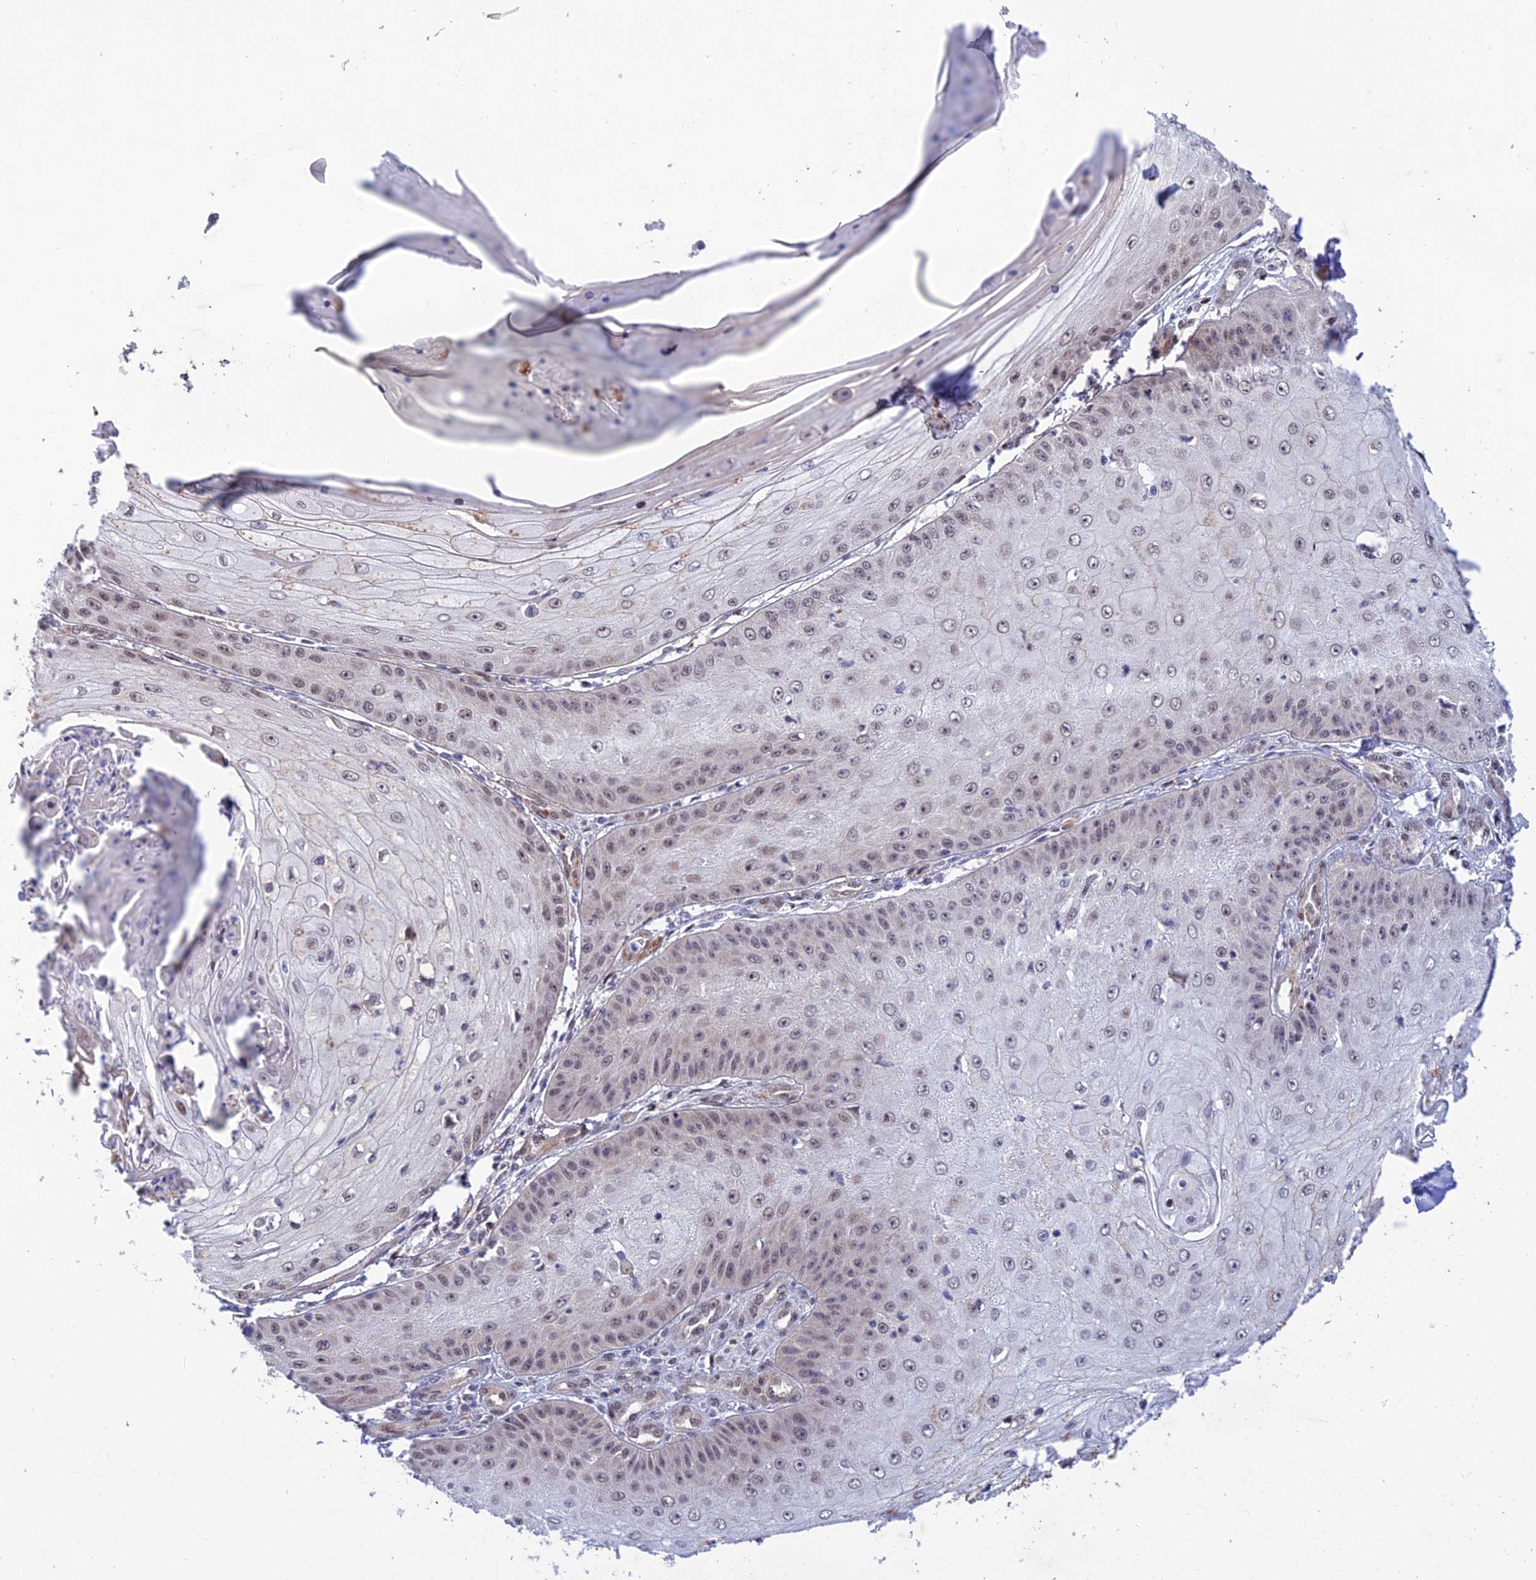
{"staining": {"intensity": "weak", "quantity": "<25%", "location": "nuclear"}, "tissue": "skin cancer", "cell_type": "Tumor cells", "image_type": "cancer", "snomed": [{"axis": "morphology", "description": "Squamous cell carcinoma, NOS"}, {"axis": "topography", "description": "Skin"}], "caption": "Tumor cells show no significant protein expression in skin squamous cell carcinoma.", "gene": "WDR55", "patient": {"sex": "male", "age": 70}}